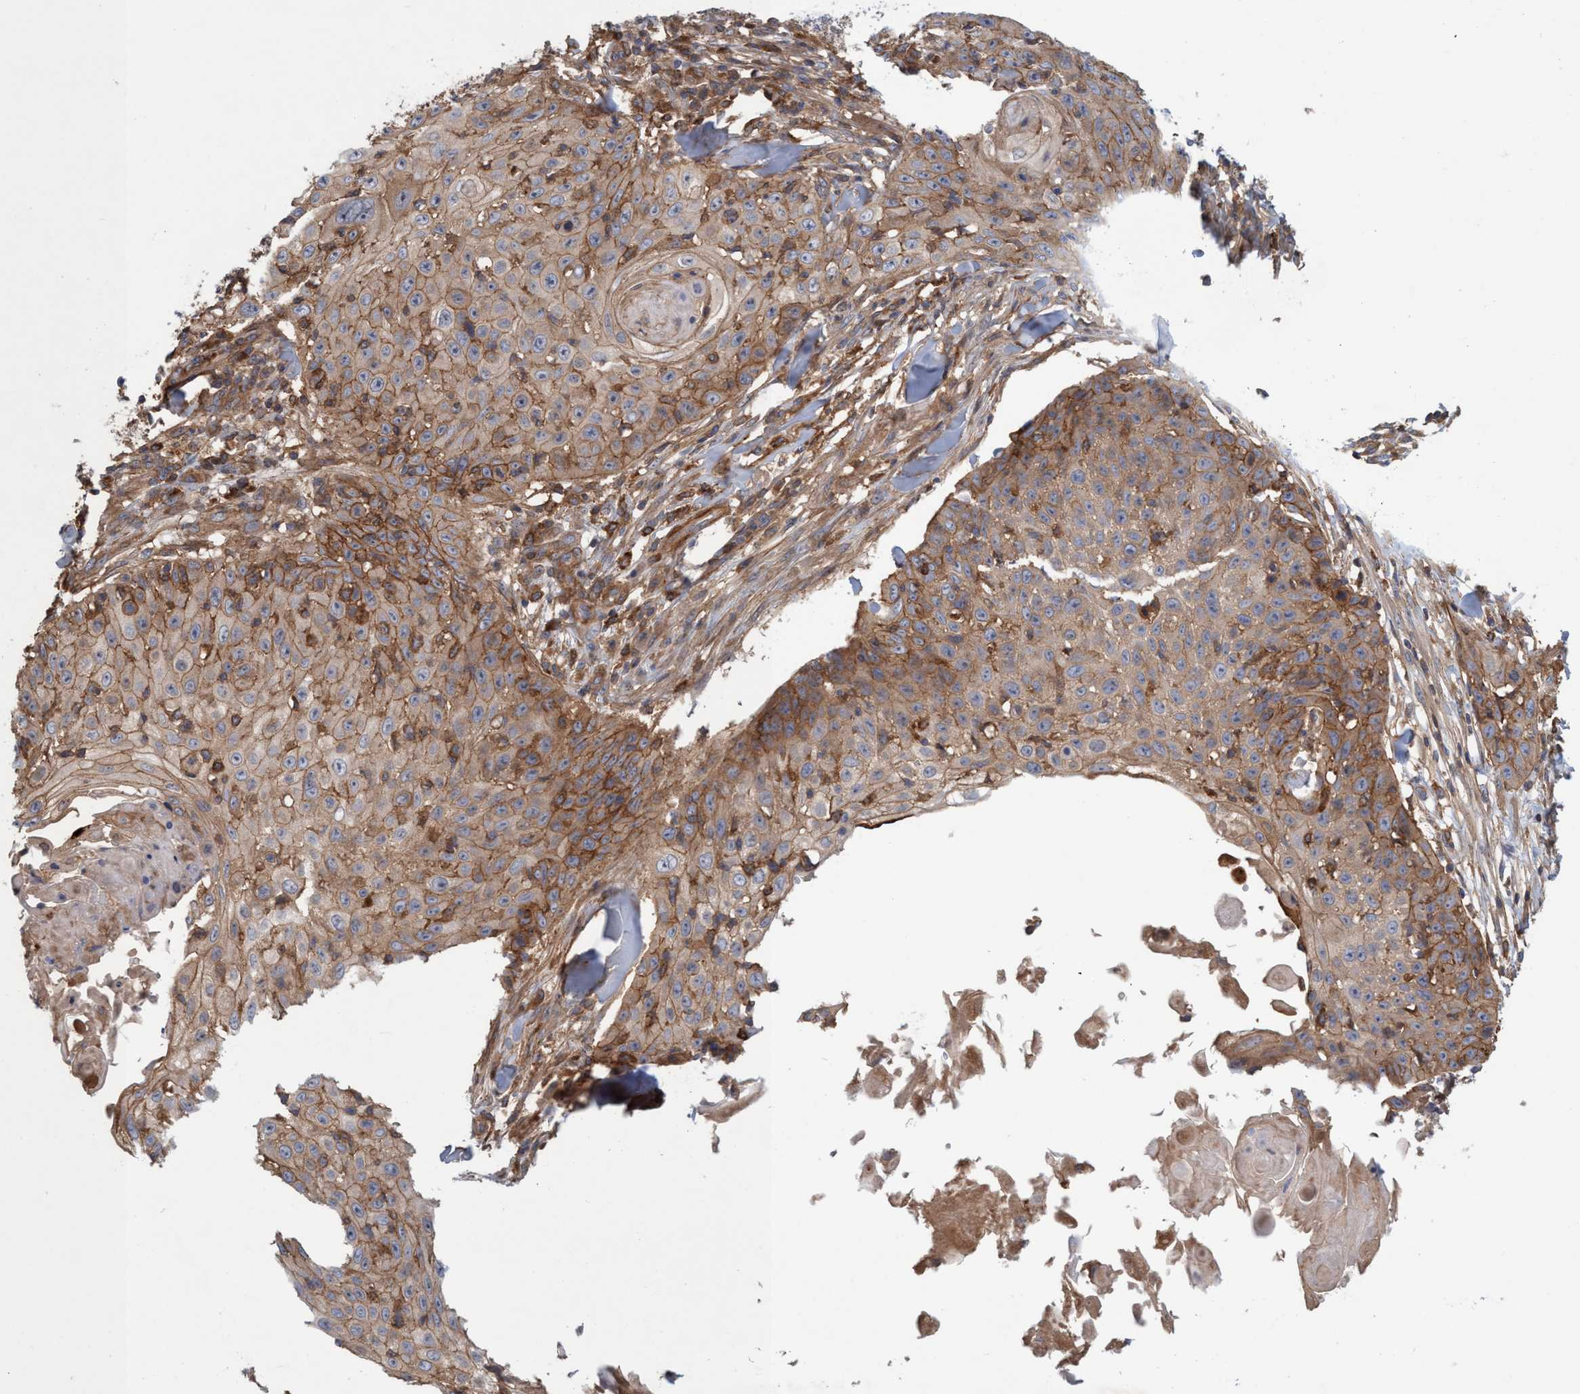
{"staining": {"intensity": "moderate", "quantity": ">75%", "location": "cytoplasmic/membranous"}, "tissue": "skin cancer", "cell_type": "Tumor cells", "image_type": "cancer", "snomed": [{"axis": "morphology", "description": "Squamous cell carcinoma, NOS"}, {"axis": "topography", "description": "Skin"}], "caption": "Skin cancer (squamous cell carcinoma) was stained to show a protein in brown. There is medium levels of moderate cytoplasmic/membranous staining in approximately >75% of tumor cells. (DAB = brown stain, brightfield microscopy at high magnification).", "gene": "SPECC1", "patient": {"sex": "male", "age": 86}}